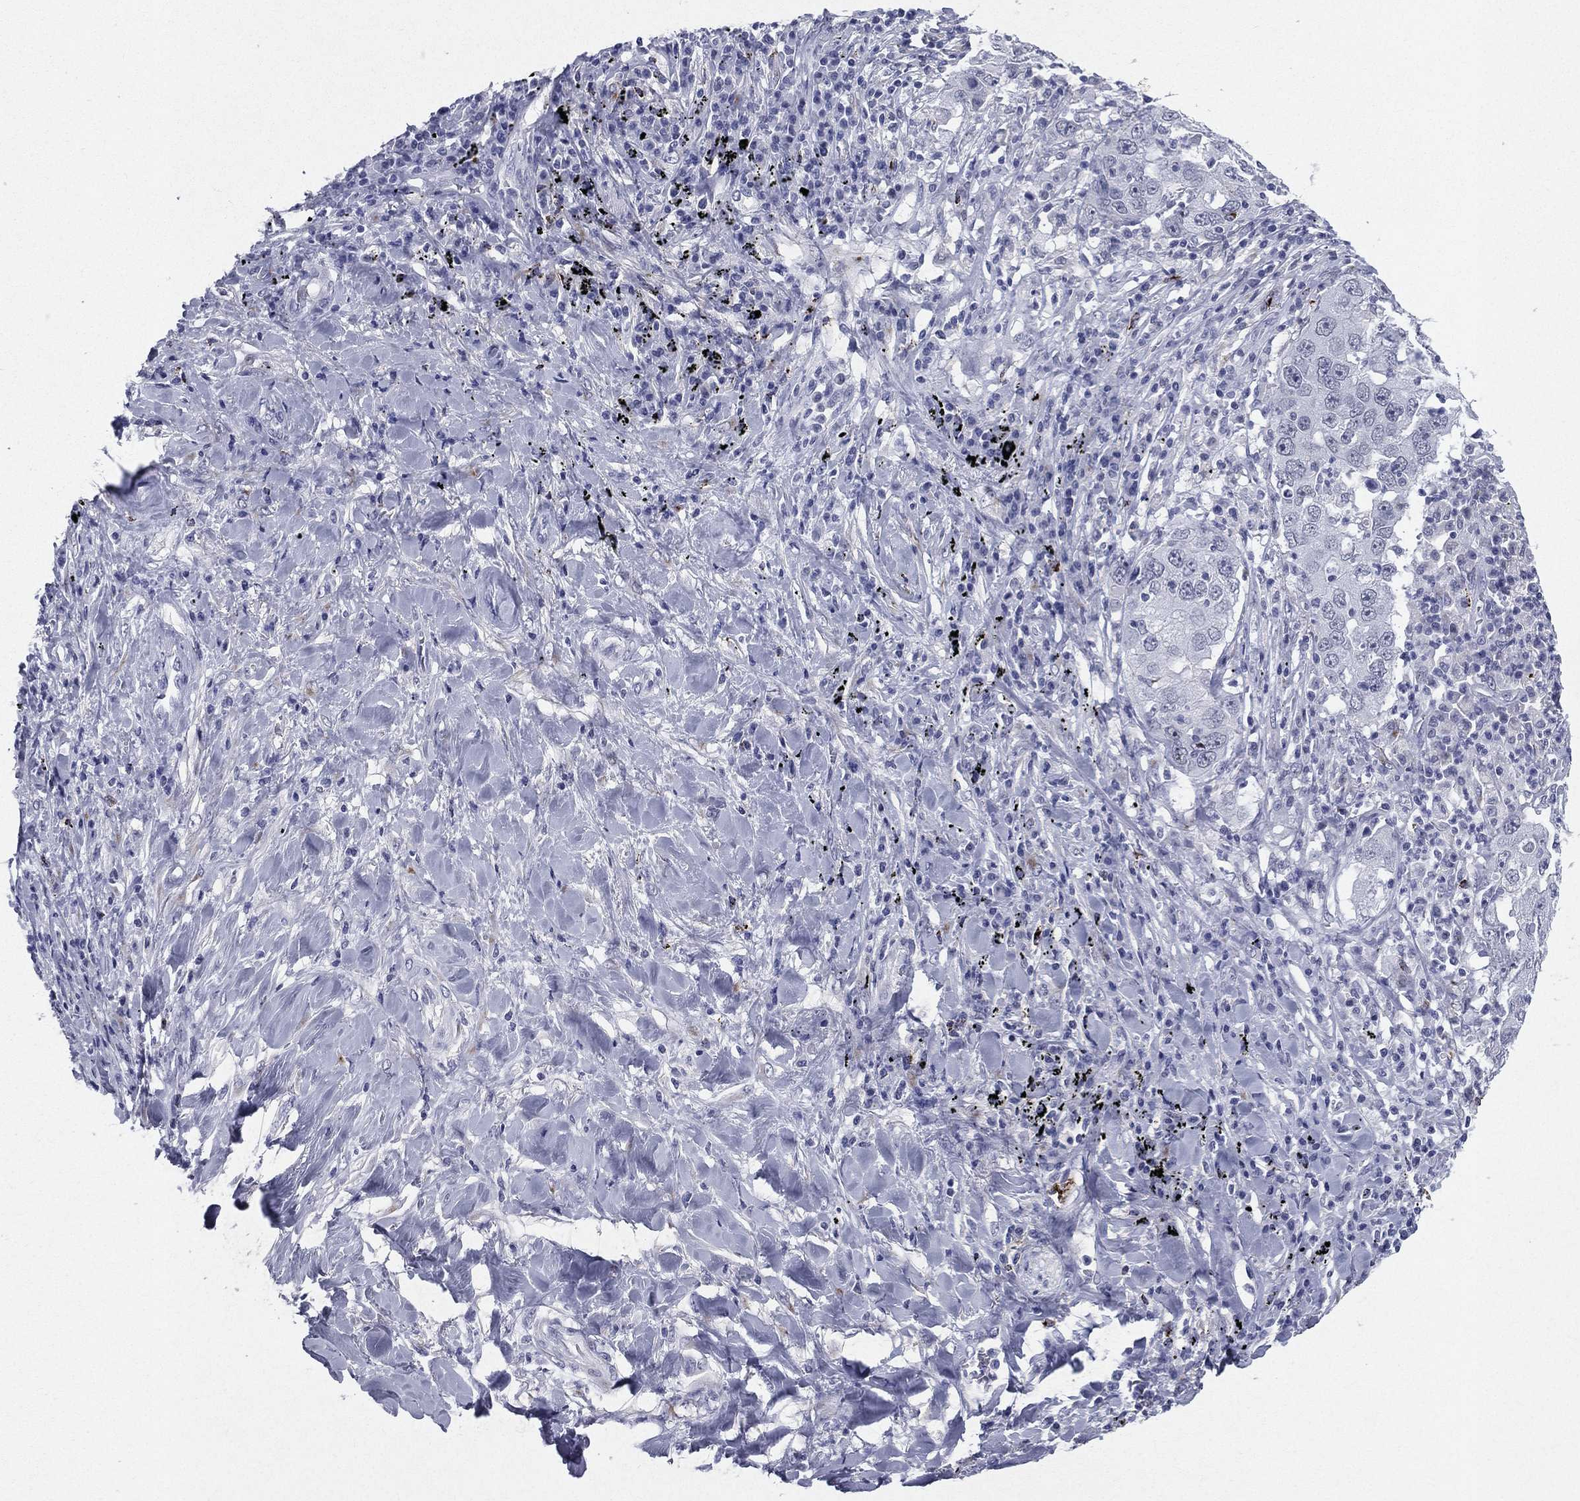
{"staining": {"intensity": "negative", "quantity": "none", "location": "none"}, "tissue": "lung cancer", "cell_type": "Tumor cells", "image_type": "cancer", "snomed": [{"axis": "morphology", "description": "Adenocarcinoma, NOS"}, {"axis": "topography", "description": "Lung"}], "caption": "Immunohistochemical staining of human lung cancer (adenocarcinoma) reveals no significant positivity in tumor cells.", "gene": "HLA-DOA", "patient": {"sex": "male", "age": 73}}